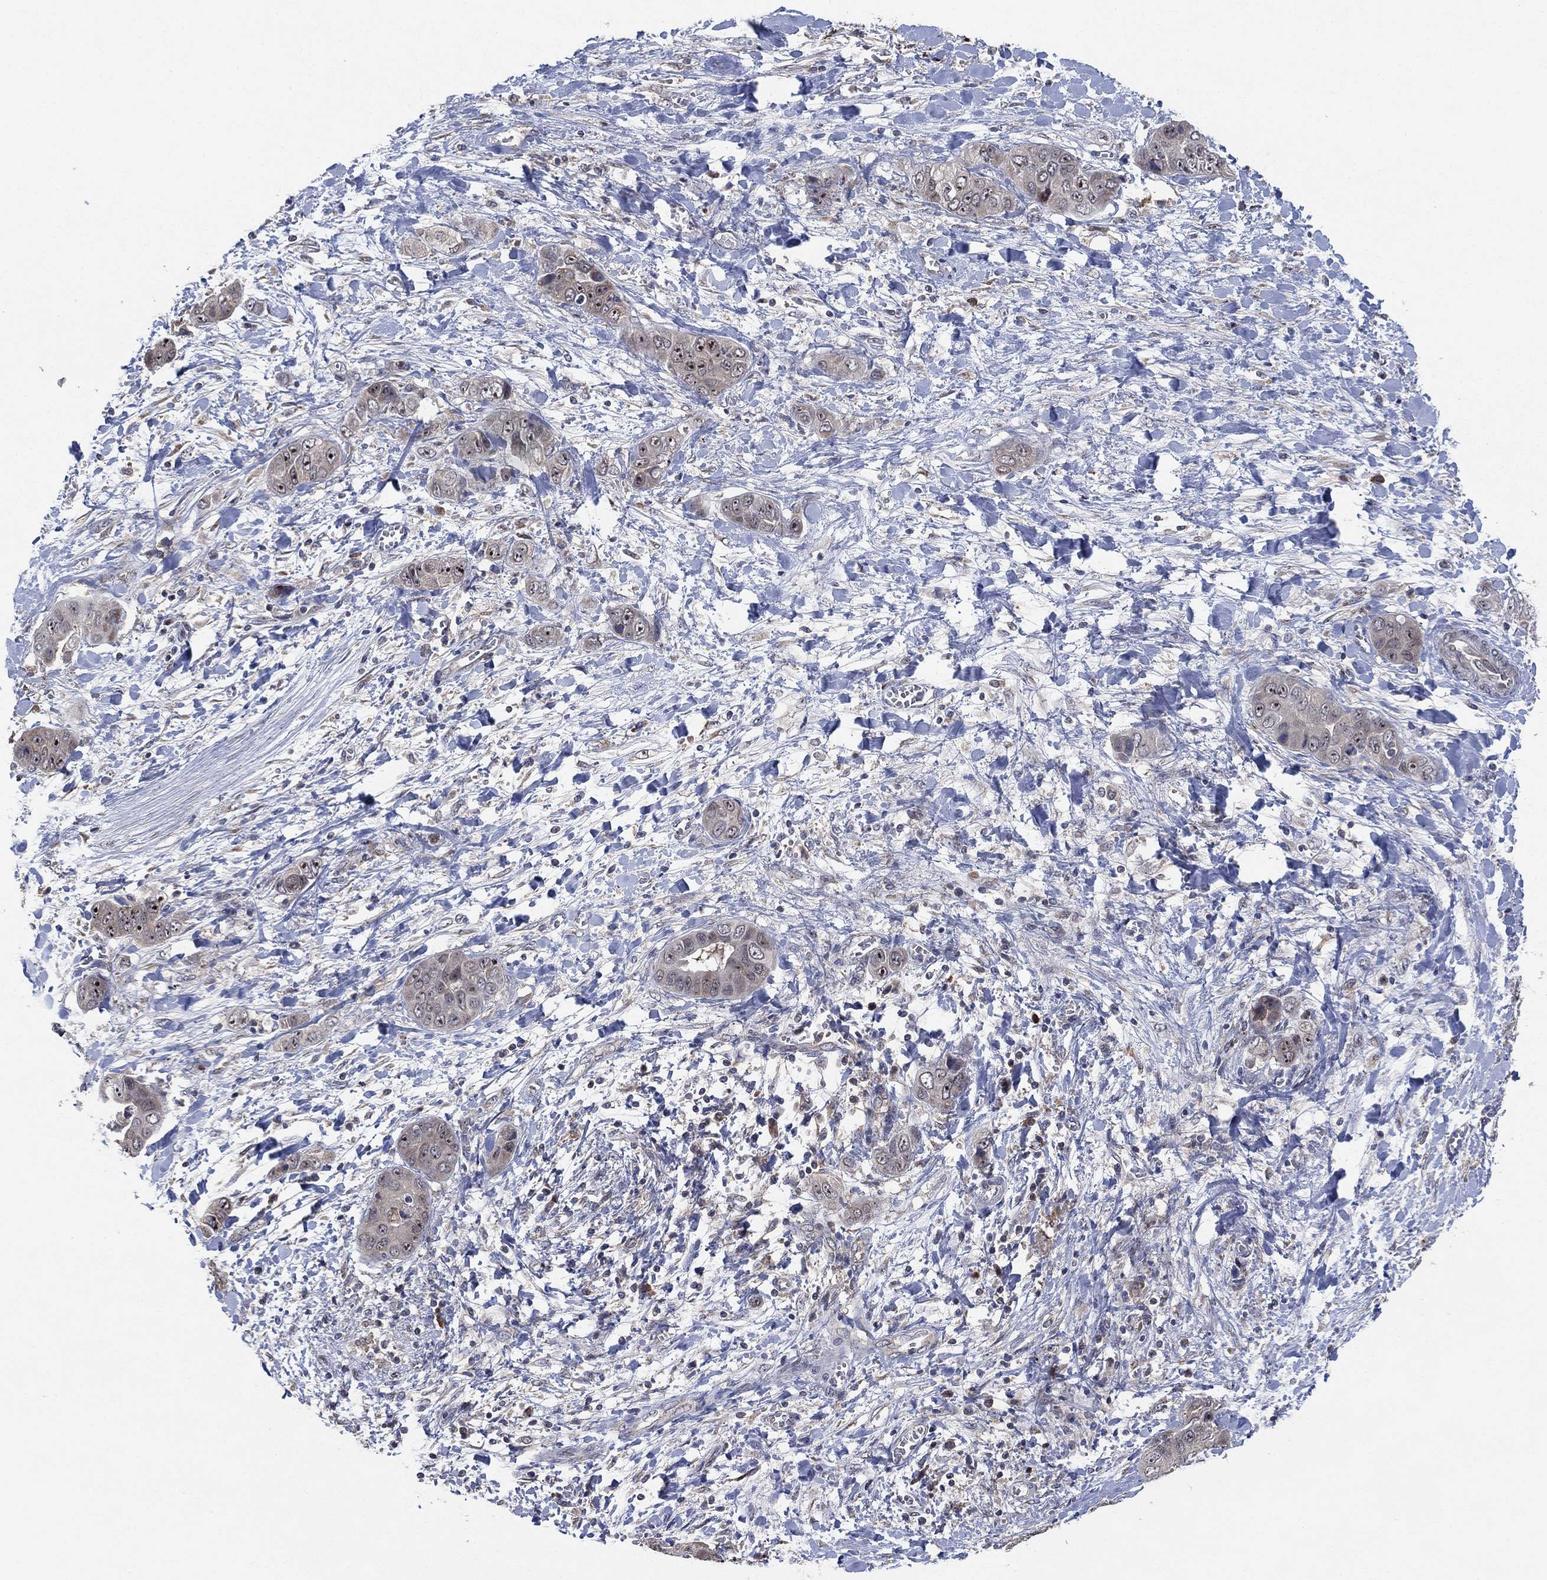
{"staining": {"intensity": "weak", "quantity": "25%-75%", "location": "nuclear"}, "tissue": "liver cancer", "cell_type": "Tumor cells", "image_type": "cancer", "snomed": [{"axis": "morphology", "description": "Cholangiocarcinoma"}, {"axis": "topography", "description": "Liver"}], "caption": "Immunohistochemical staining of liver cholangiocarcinoma displays weak nuclear protein staining in about 25%-75% of tumor cells.", "gene": "FAM104A", "patient": {"sex": "female", "age": 52}}